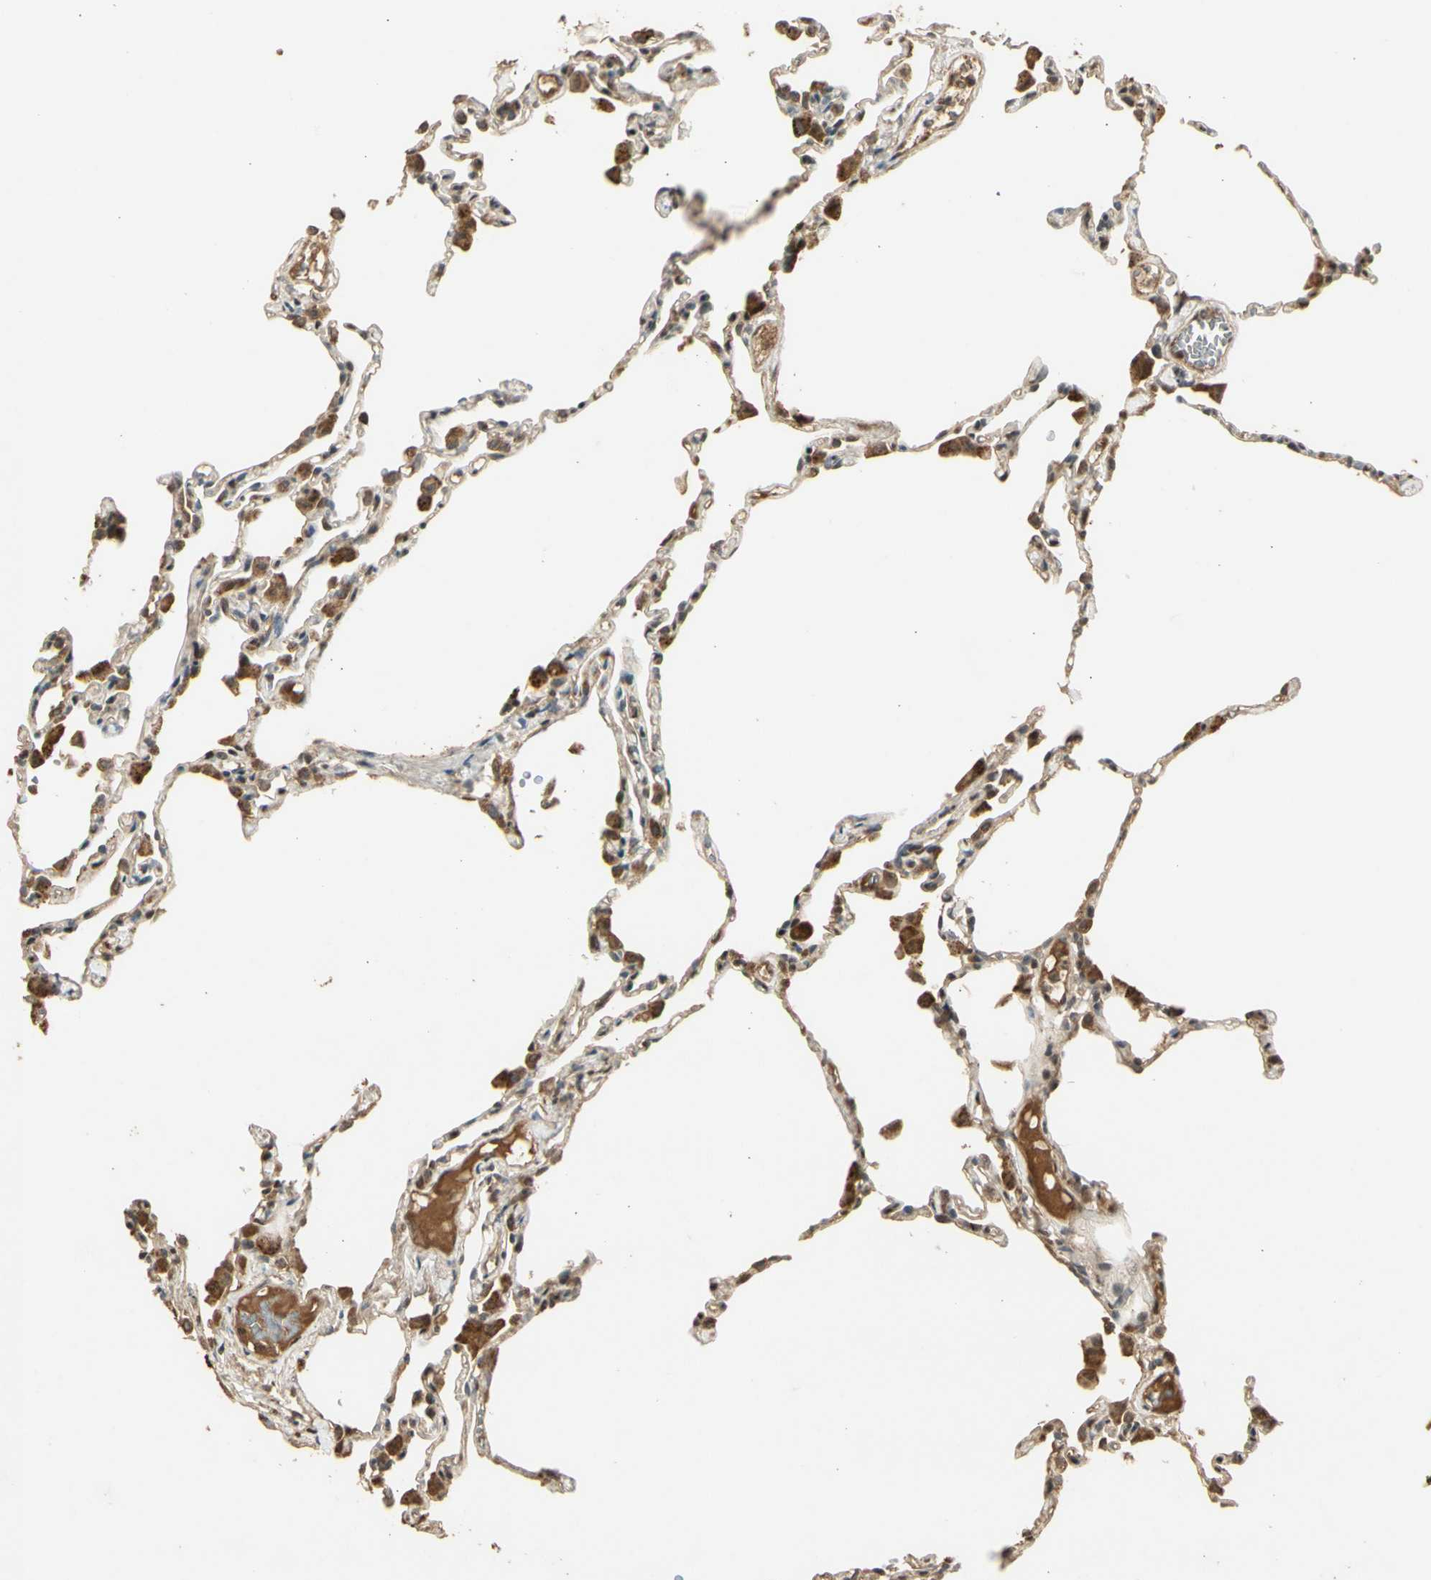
{"staining": {"intensity": "moderate", "quantity": "25%-75%", "location": "cytoplasmic/membranous,nuclear"}, "tissue": "lung", "cell_type": "Alveolar cells", "image_type": "normal", "snomed": [{"axis": "morphology", "description": "Normal tissue, NOS"}, {"axis": "topography", "description": "Lung"}], "caption": "Approximately 25%-75% of alveolar cells in normal human lung reveal moderate cytoplasmic/membranous,nuclear protein staining as visualized by brown immunohistochemical staining.", "gene": "GMEB2", "patient": {"sex": "female", "age": 49}}